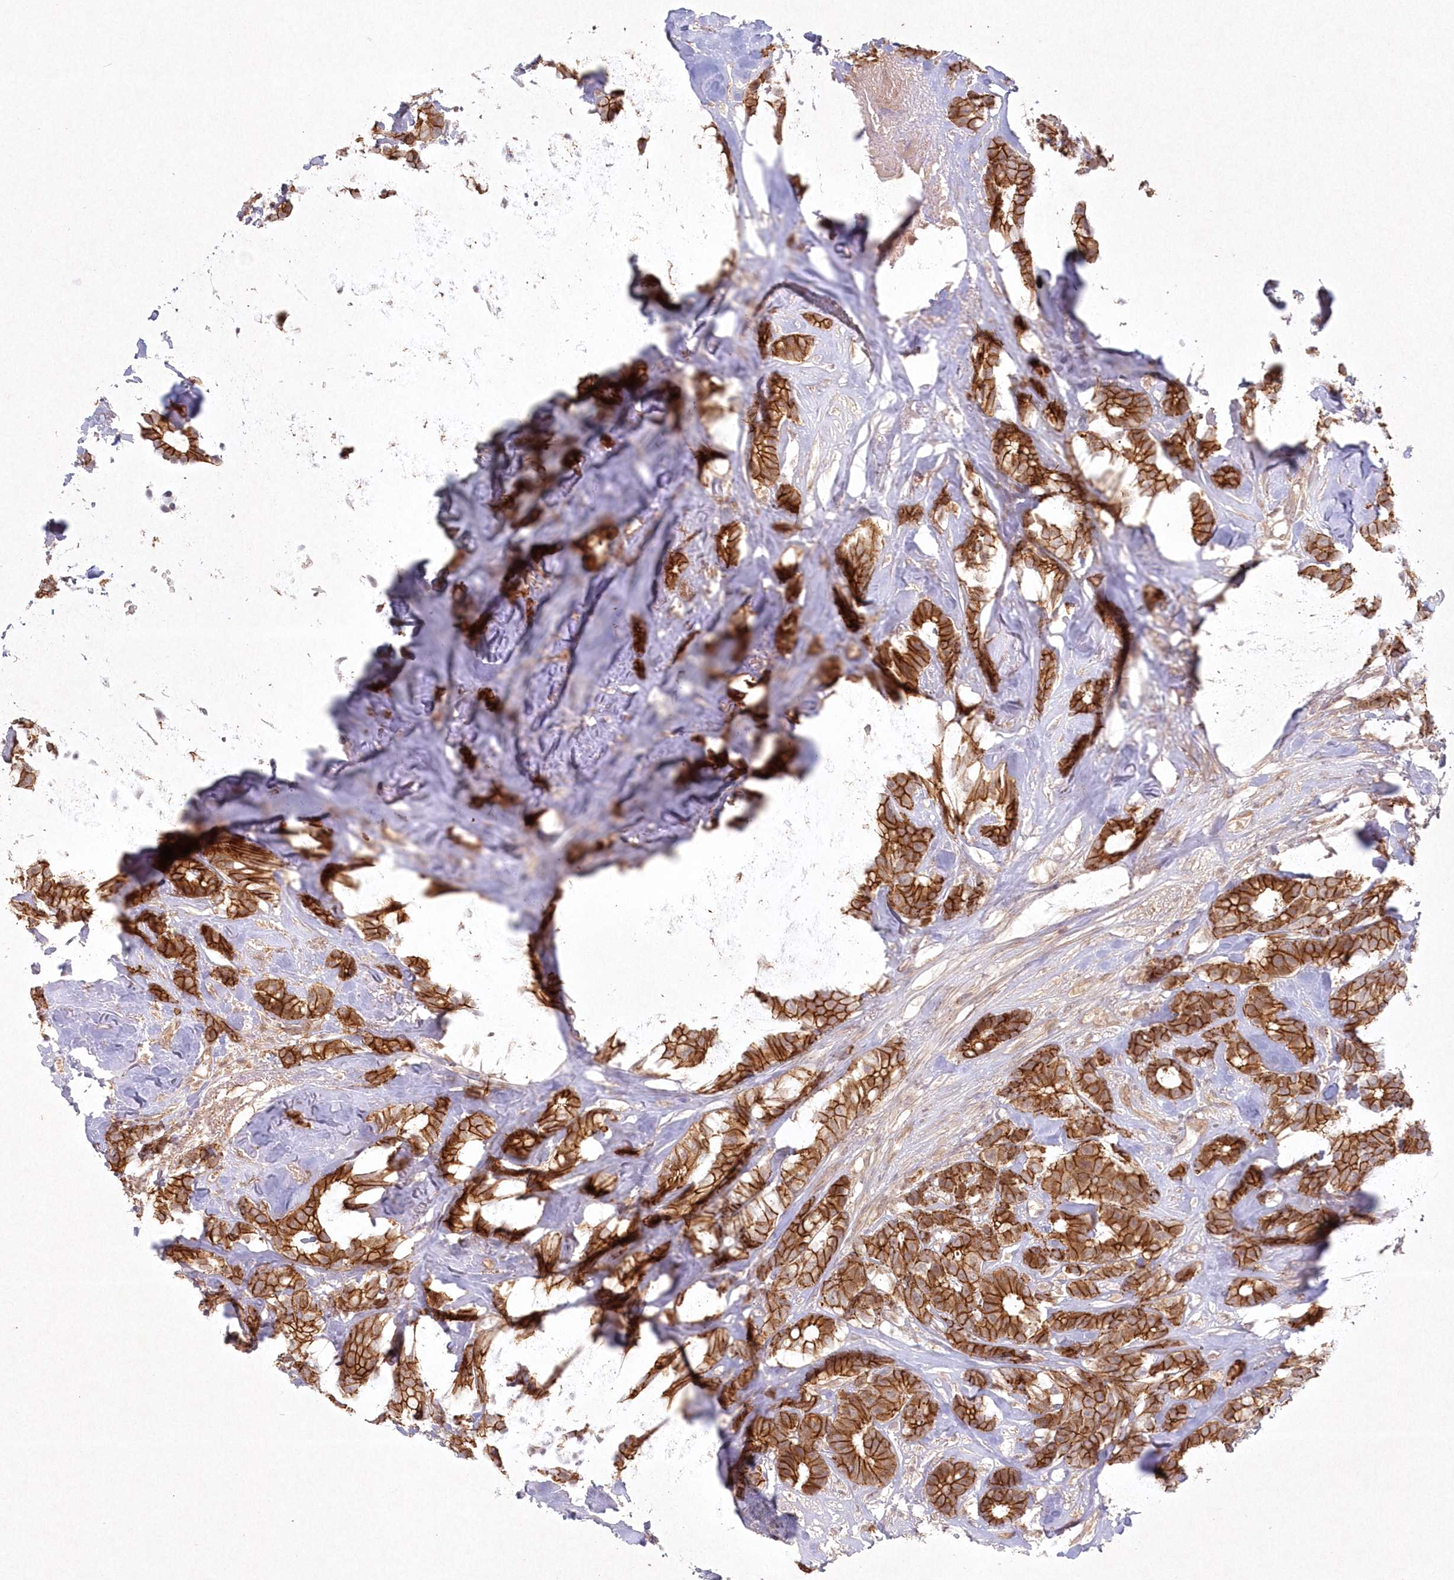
{"staining": {"intensity": "strong", "quantity": ">75%", "location": "cytoplasmic/membranous"}, "tissue": "breast cancer", "cell_type": "Tumor cells", "image_type": "cancer", "snomed": [{"axis": "morphology", "description": "Duct carcinoma"}, {"axis": "topography", "description": "Breast"}], "caption": "Breast intraductal carcinoma tissue exhibits strong cytoplasmic/membranous expression in approximately >75% of tumor cells The protein of interest is stained brown, and the nuclei are stained in blue (DAB (3,3'-diaminobenzidine) IHC with brightfield microscopy, high magnification).", "gene": "TOGARAM2", "patient": {"sex": "female", "age": 87}}